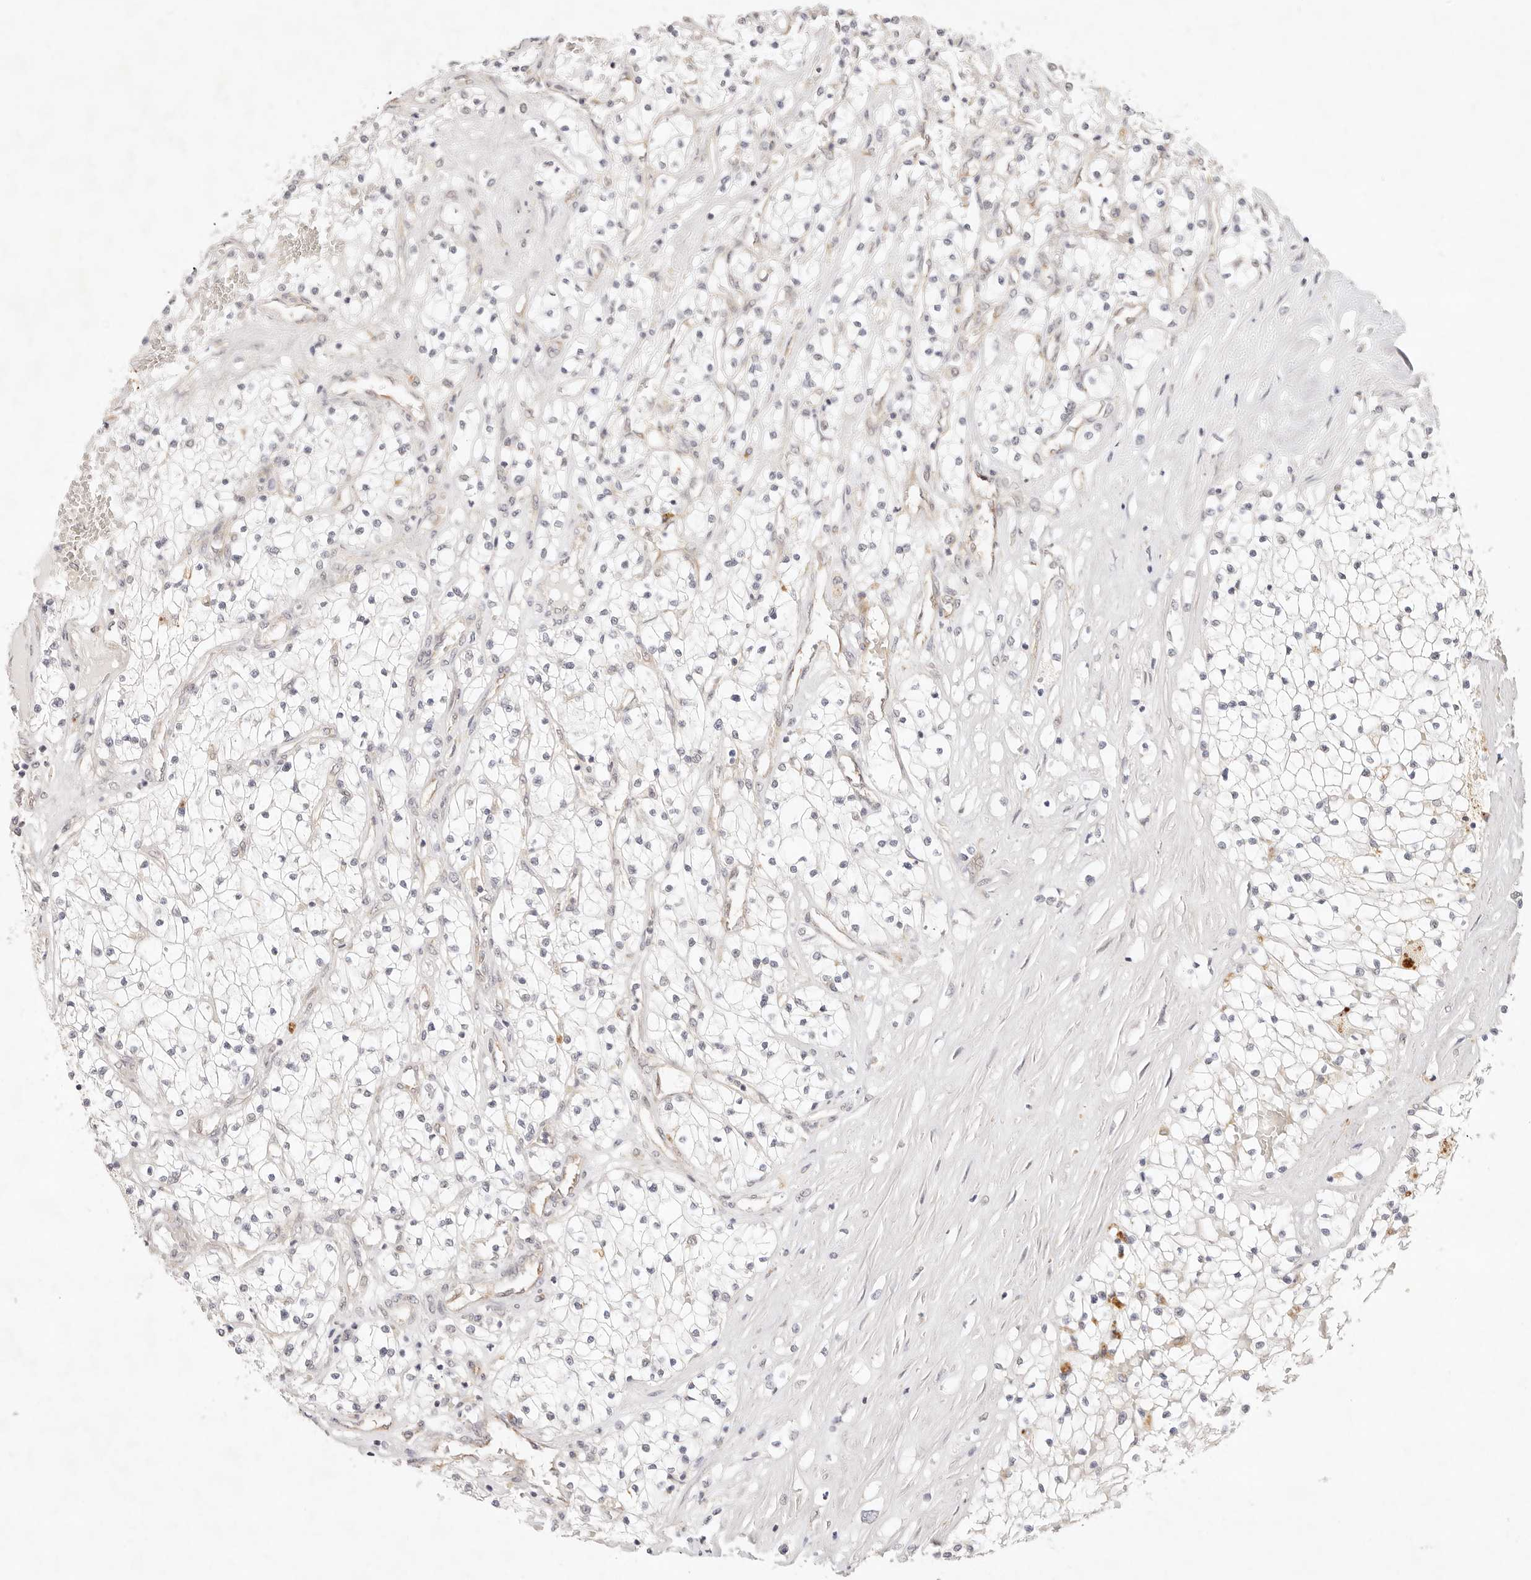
{"staining": {"intensity": "negative", "quantity": "none", "location": "none"}, "tissue": "renal cancer", "cell_type": "Tumor cells", "image_type": "cancer", "snomed": [{"axis": "morphology", "description": "Normal tissue, NOS"}, {"axis": "morphology", "description": "Adenocarcinoma, NOS"}, {"axis": "topography", "description": "Kidney"}], "caption": "Renal cancer (adenocarcinoma) was stained to show a protein in brown. There is no significant expression in tumor cells.", "gene": "GPR156", "patient": {"sex": "male", "age": 68}}